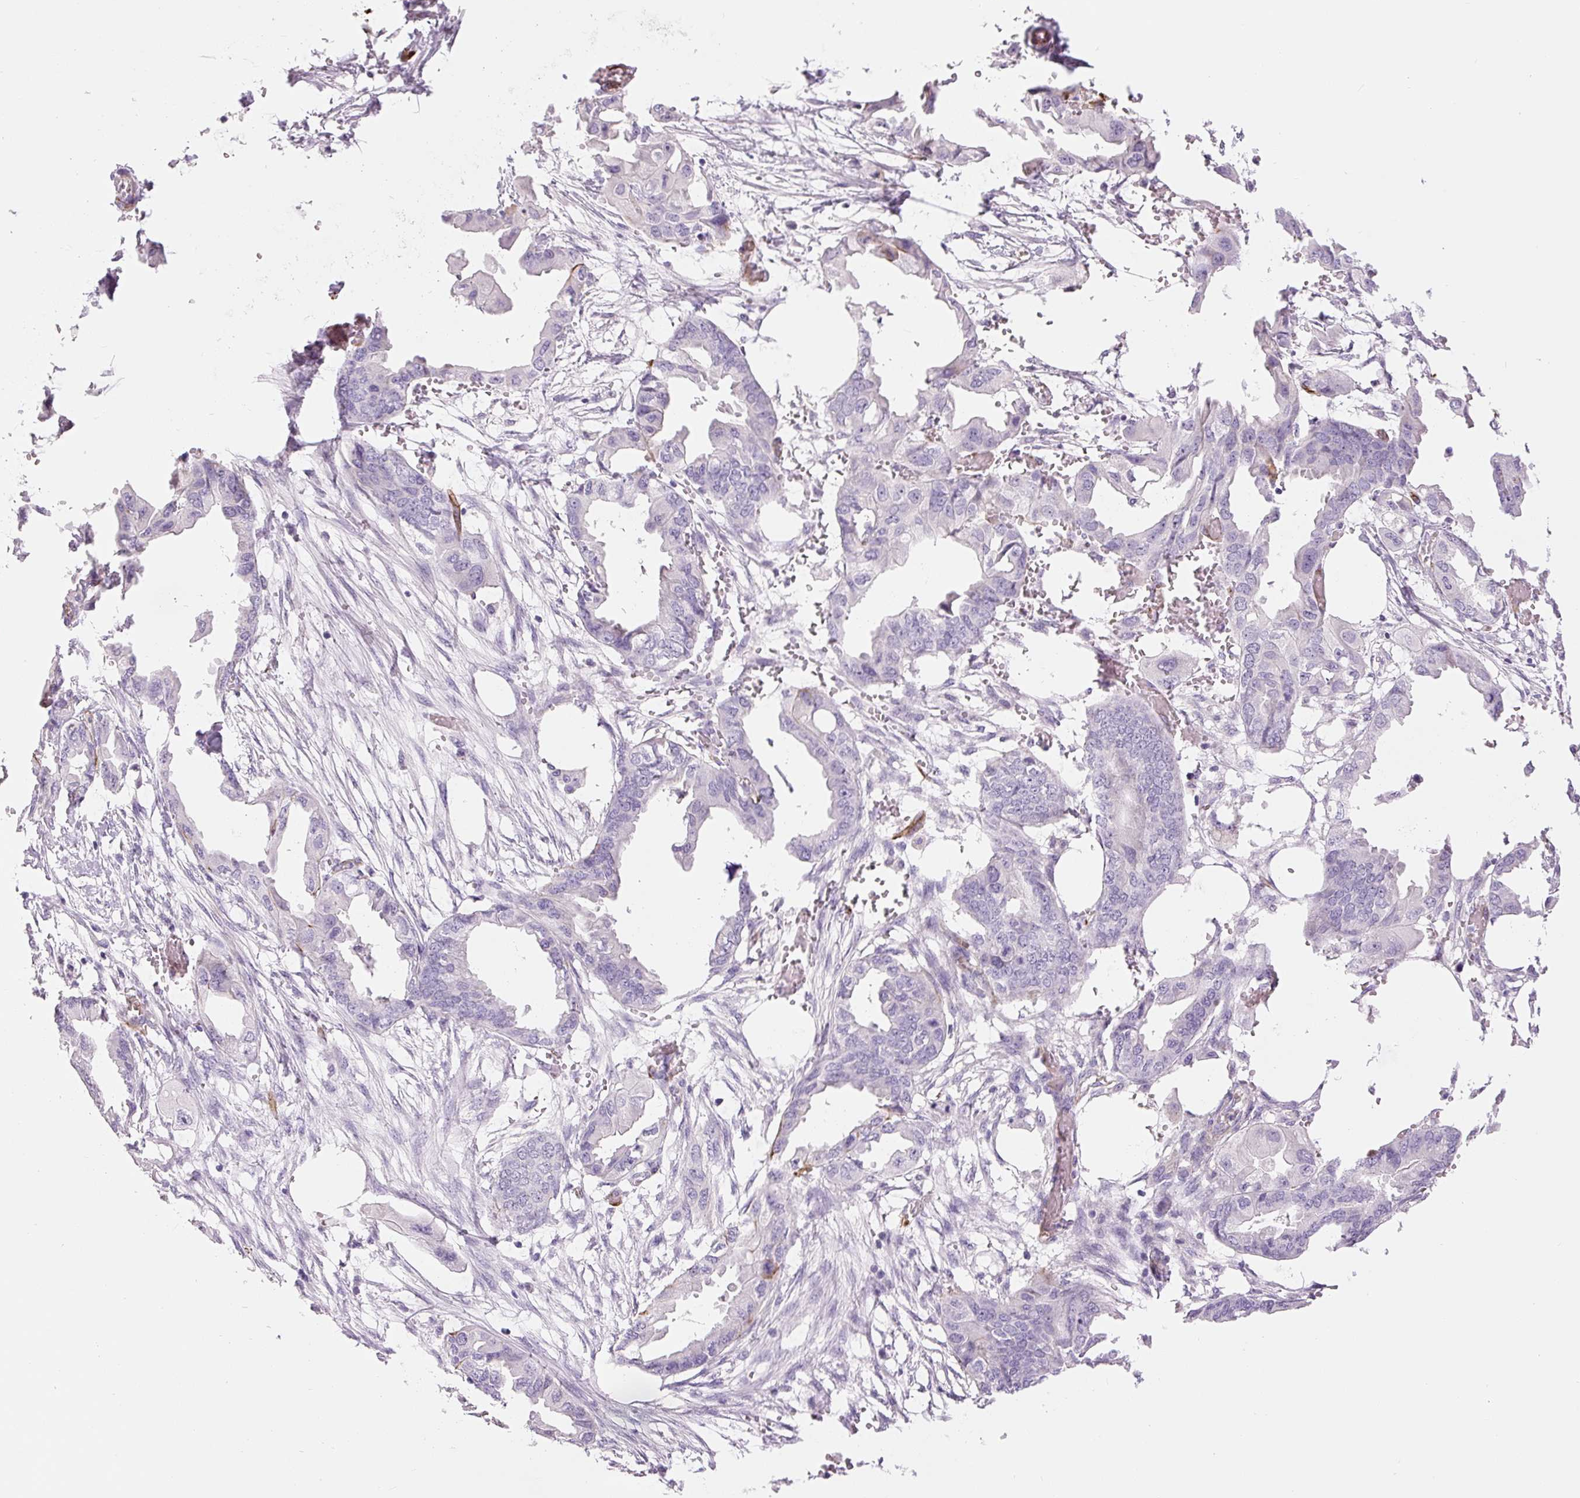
{"staining": {"intensity": "negative", "quantity": "none", "location": "none"}, "tissue": "endometrial cancer", "cell_type": "Tumor cells", "image_type": "cancer", "snomed": [{"axis": "morphology", "description": "Adenocarcinoma, NOS"}, {"axis": "morphology", "description": "Adenocarcinoma, metastatic, NOS"}, {"axis": "topography", "description": "Adipose tissue"}, {"axis": "topography", "description": "Endometrium"}], "caption": "The micrograph reveals no significant positivity in tumor cells of endometrial cancer (adenocarcinoma).", "gene": "NES", "patient": {"sex": "female", "age": 67}}